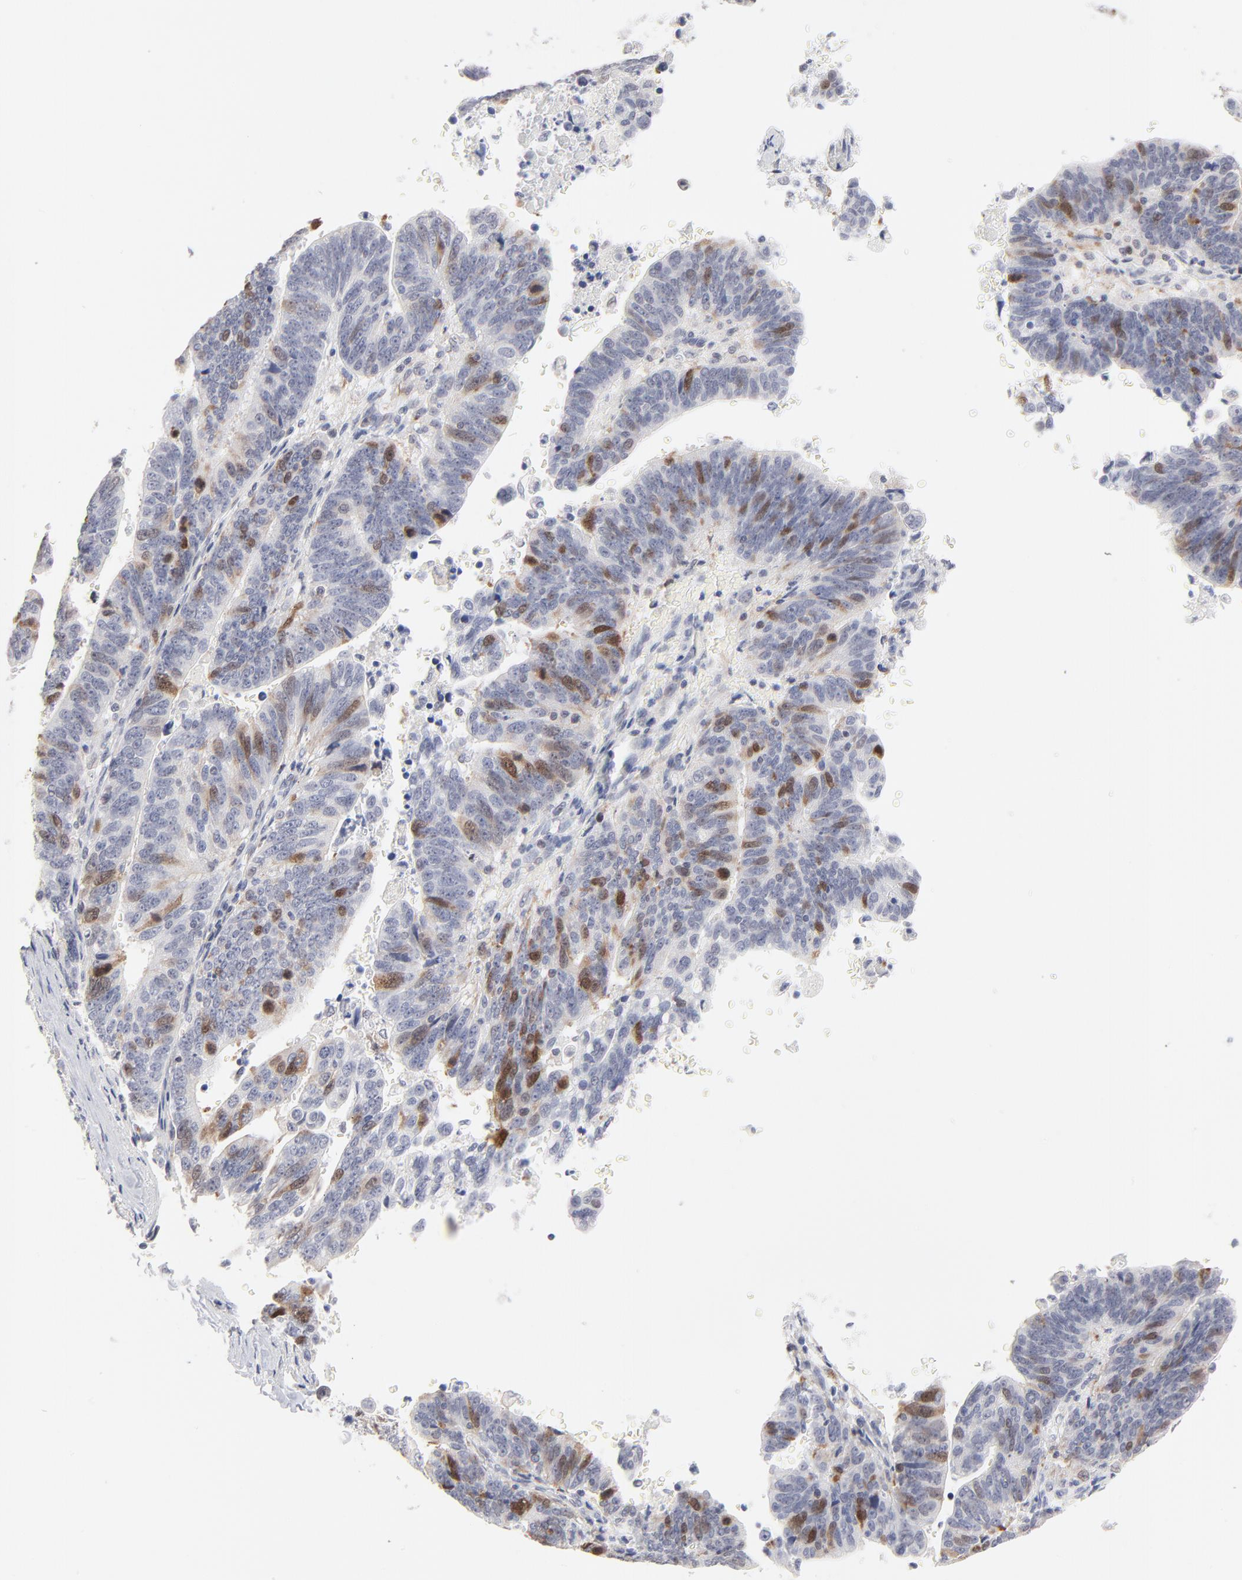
{"staining": {"intensity": "moderate", "quantity": "25%-75%", "location": "nuclear"}, "tissue": "stomach cancer", "cell_type": "Tumor cells", "image_type": "cancer", "snomed": [{"axis": "morphology", "description": "Adenocarcinoma, NOS"}, {"axis": "topography", "description": "Stomach, upper"}], "caption": "This histopathology image reveals IHC staining of human stomach adenocarcinoma, with medium moderate nuclear expression in about 25%-75% of tumor cells.", "gene": "AURKA", "patient": {"sex": "female", "age": 50}}